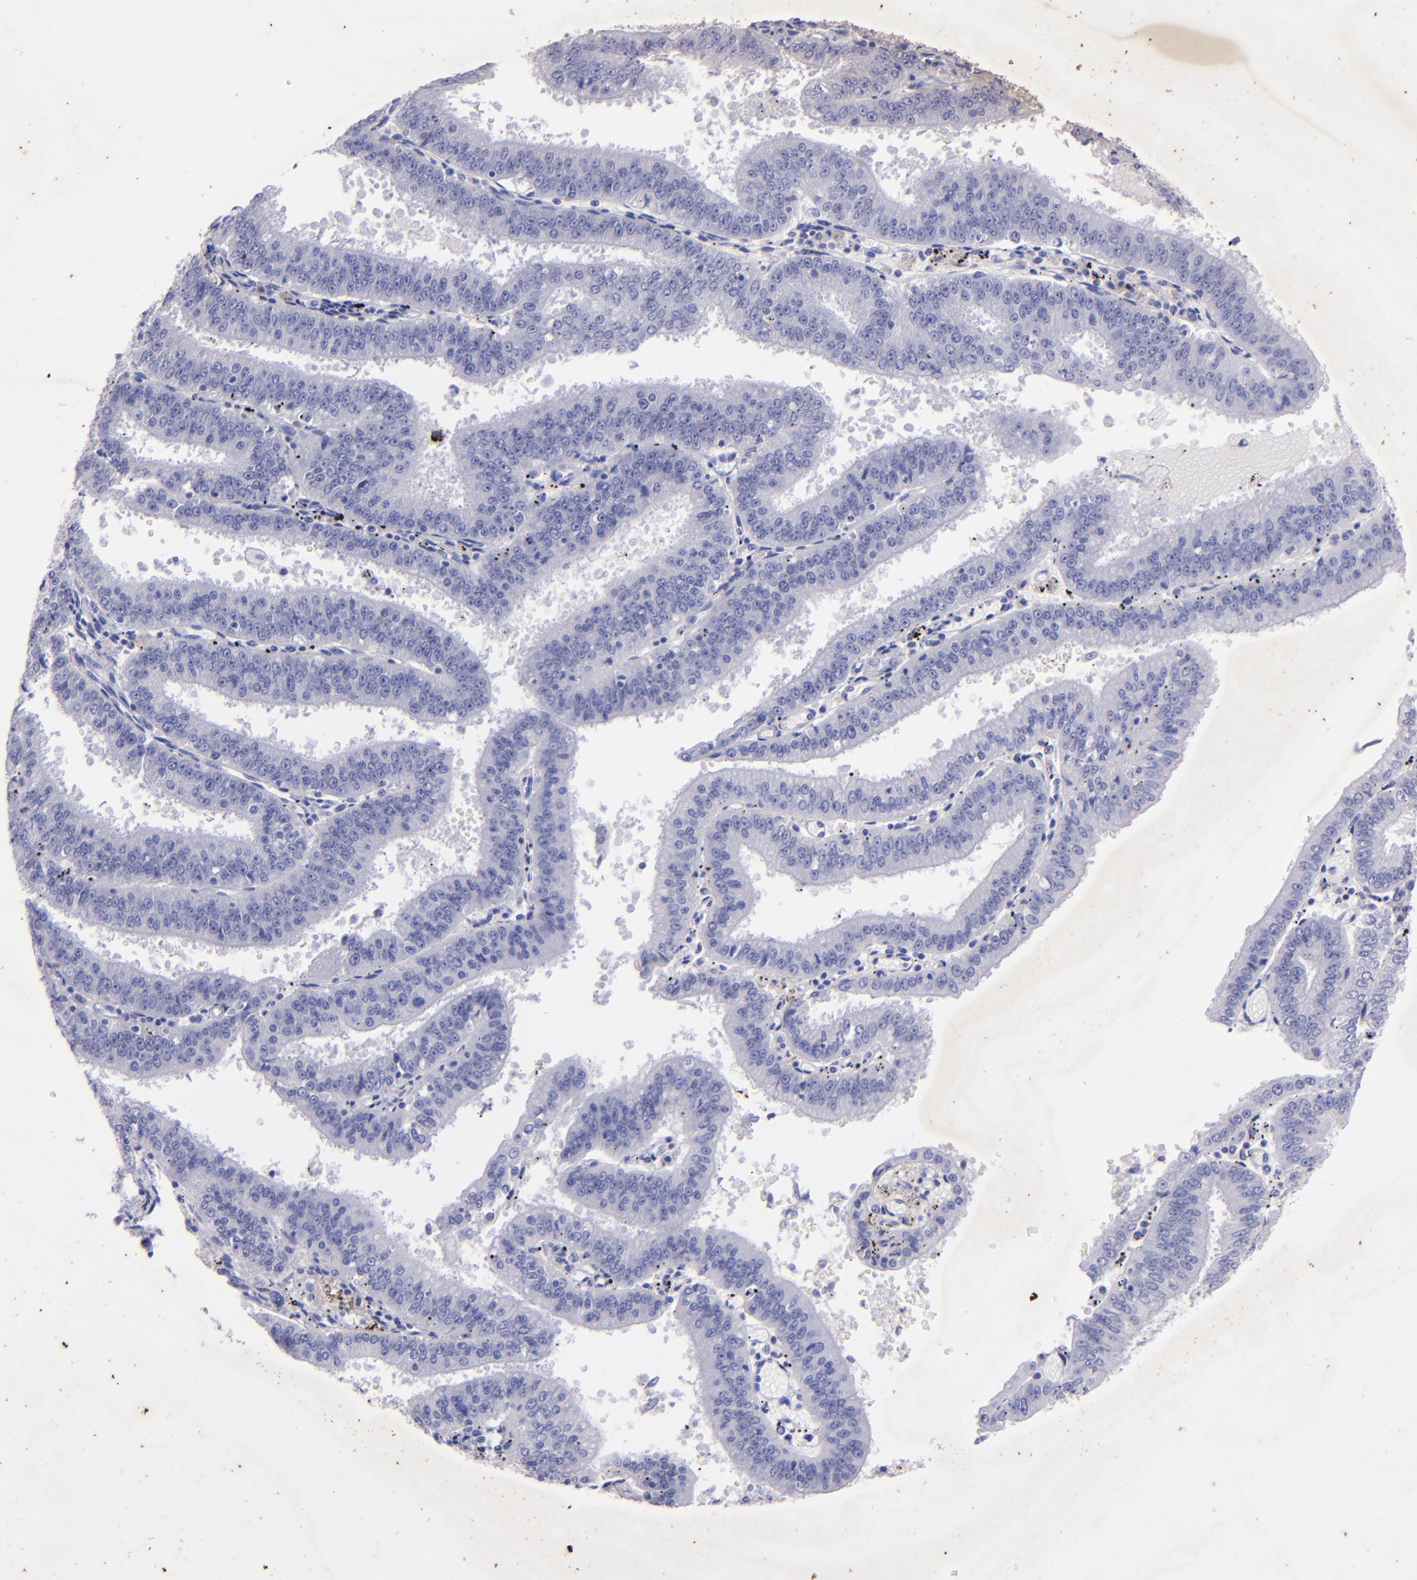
{"staining": {"intensity": "negative", "quantity": "none", "location": "none"}, "tissue": "endometrial cancer", "cell_type": "Tumor cells", "image_type": "cancer", "snomed": [{"axis": "morphology", "description": "Adenocarcinoma, NOS"}, {"axis": "topography", "description": "Endometrium"}], "caption": "Tumor cells show no significant protein expression in endometrial cancer (adenocarcinoma).", "gene": "UCHL1", "patient": {"sex": "female", "age": 66}}